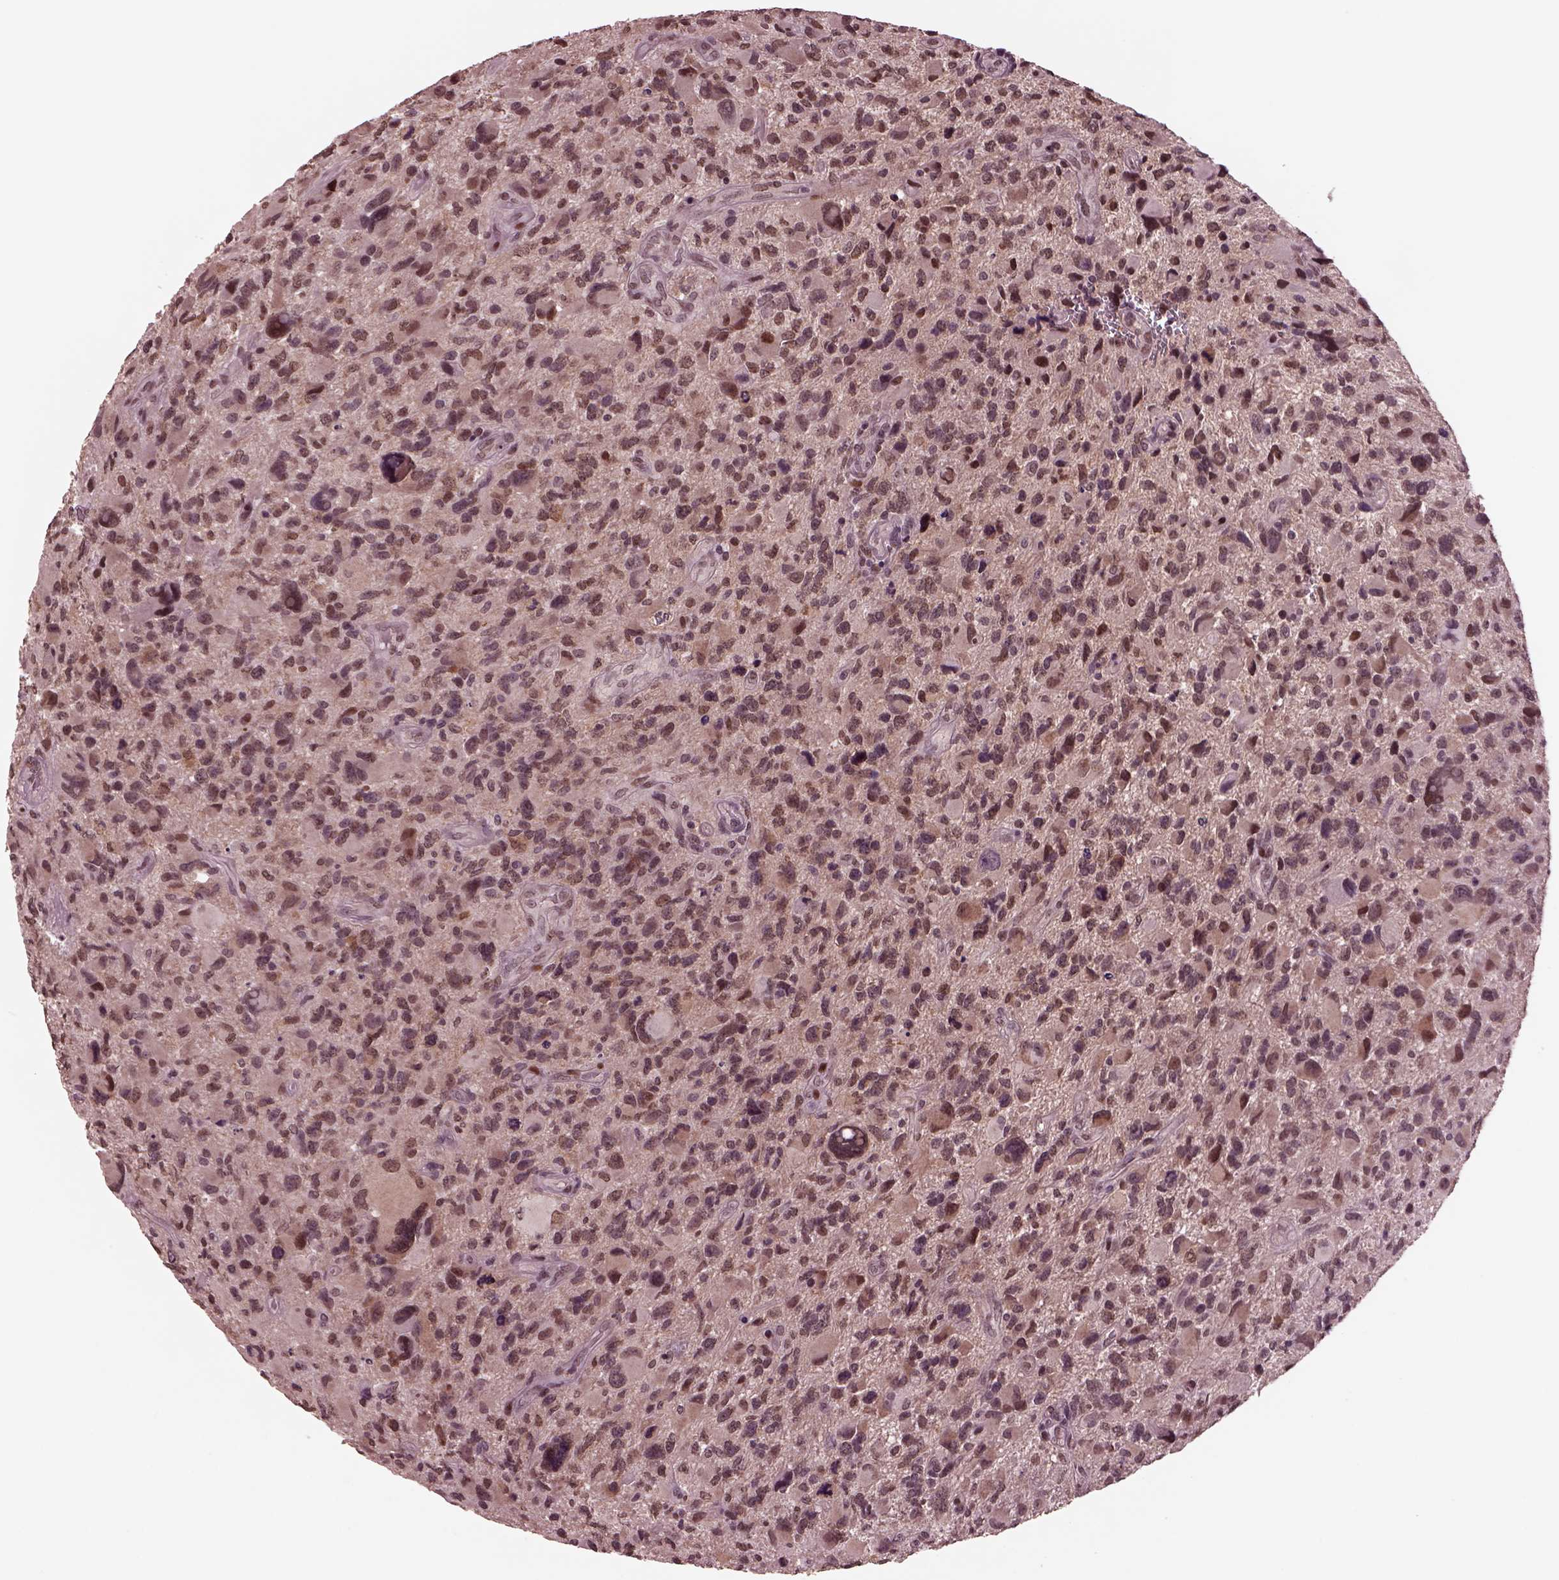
{"staining": {"intensity": "weak", "quantity": "25%-75%", "location": "nuclear"}, "tissue": "glioma", "cell_type": "Tumor cells", "image_type": "cancer", "snomed": [{"axis": "morphology", "description": "Glioma, malignant, NOS"}, {"axis": "morphology", "description": "Glioma, malignant, High grade"}, {"axis": "topography", "description": "Brain"}], "caption": "Immunohistochemical staining of glioma displays low levels of weak nuclear expression in approximately 25%-75% of tumor cells.", "gene": "NAP1L5", "patient": {"sex": "female", "age": 71}}